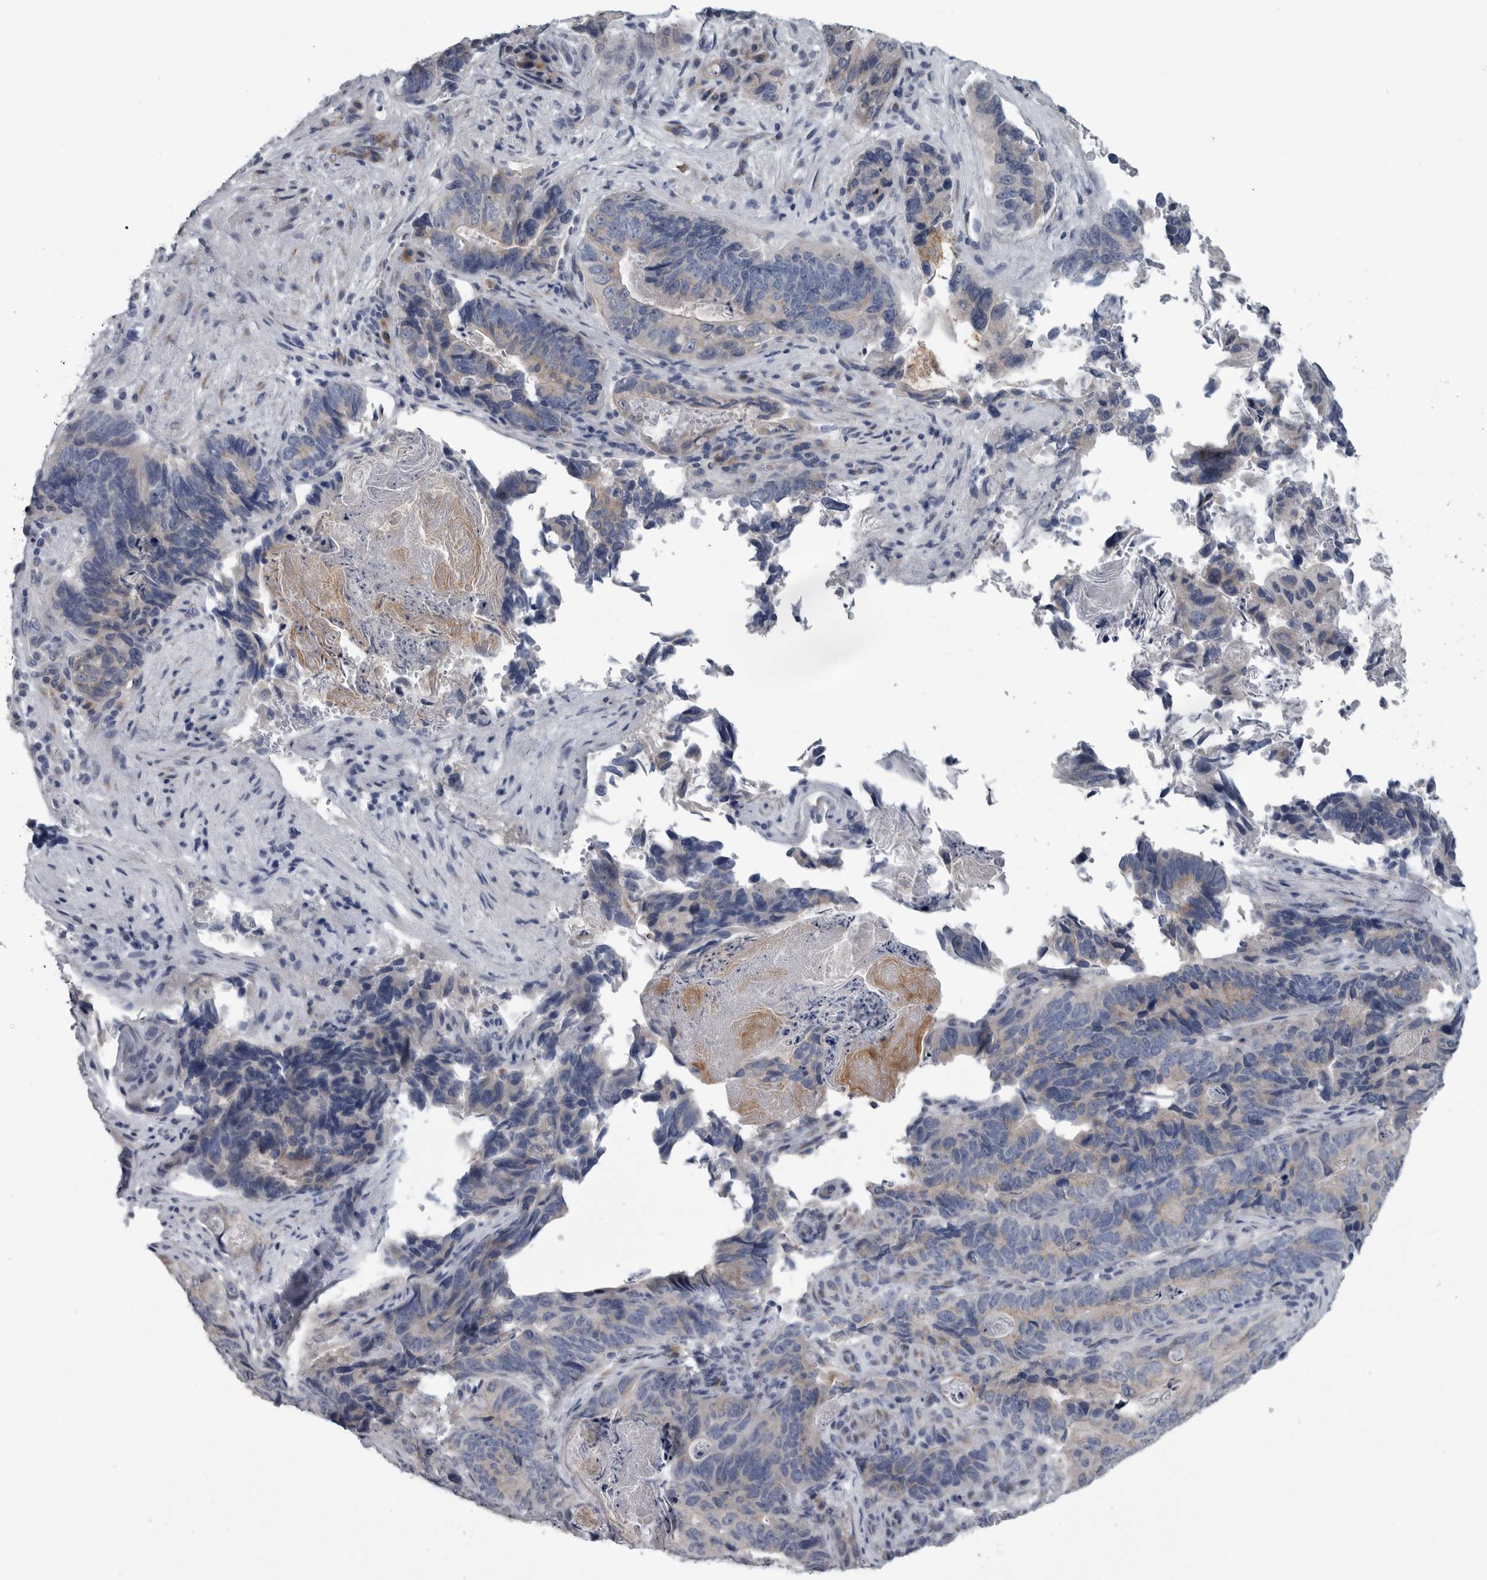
{"staining": {"intensity": "weak", "quantity": "25%-75%", "location": "cytoplasmic/membranous"}, "tissue": "stomach cancer", "cell_type": "Tumor cells", "image_type": "cancer", "snomed": [{"axis": "morphology", "description": "Normal tissue, NOS"}, {"axis": "morphology", "description": "Adenocarcinoma, NOS"}, {"axis": "topography", "description": "Stomach"}], "caption": "A histopathology image showing weak cytoplasmic/membranous staining in about 25%-75% of tumor cells in stomach cancer, as visualized by brown immunohistochemical staining.", "gene": "MYOC", "patient": {"sex": "female", "age": 89}}